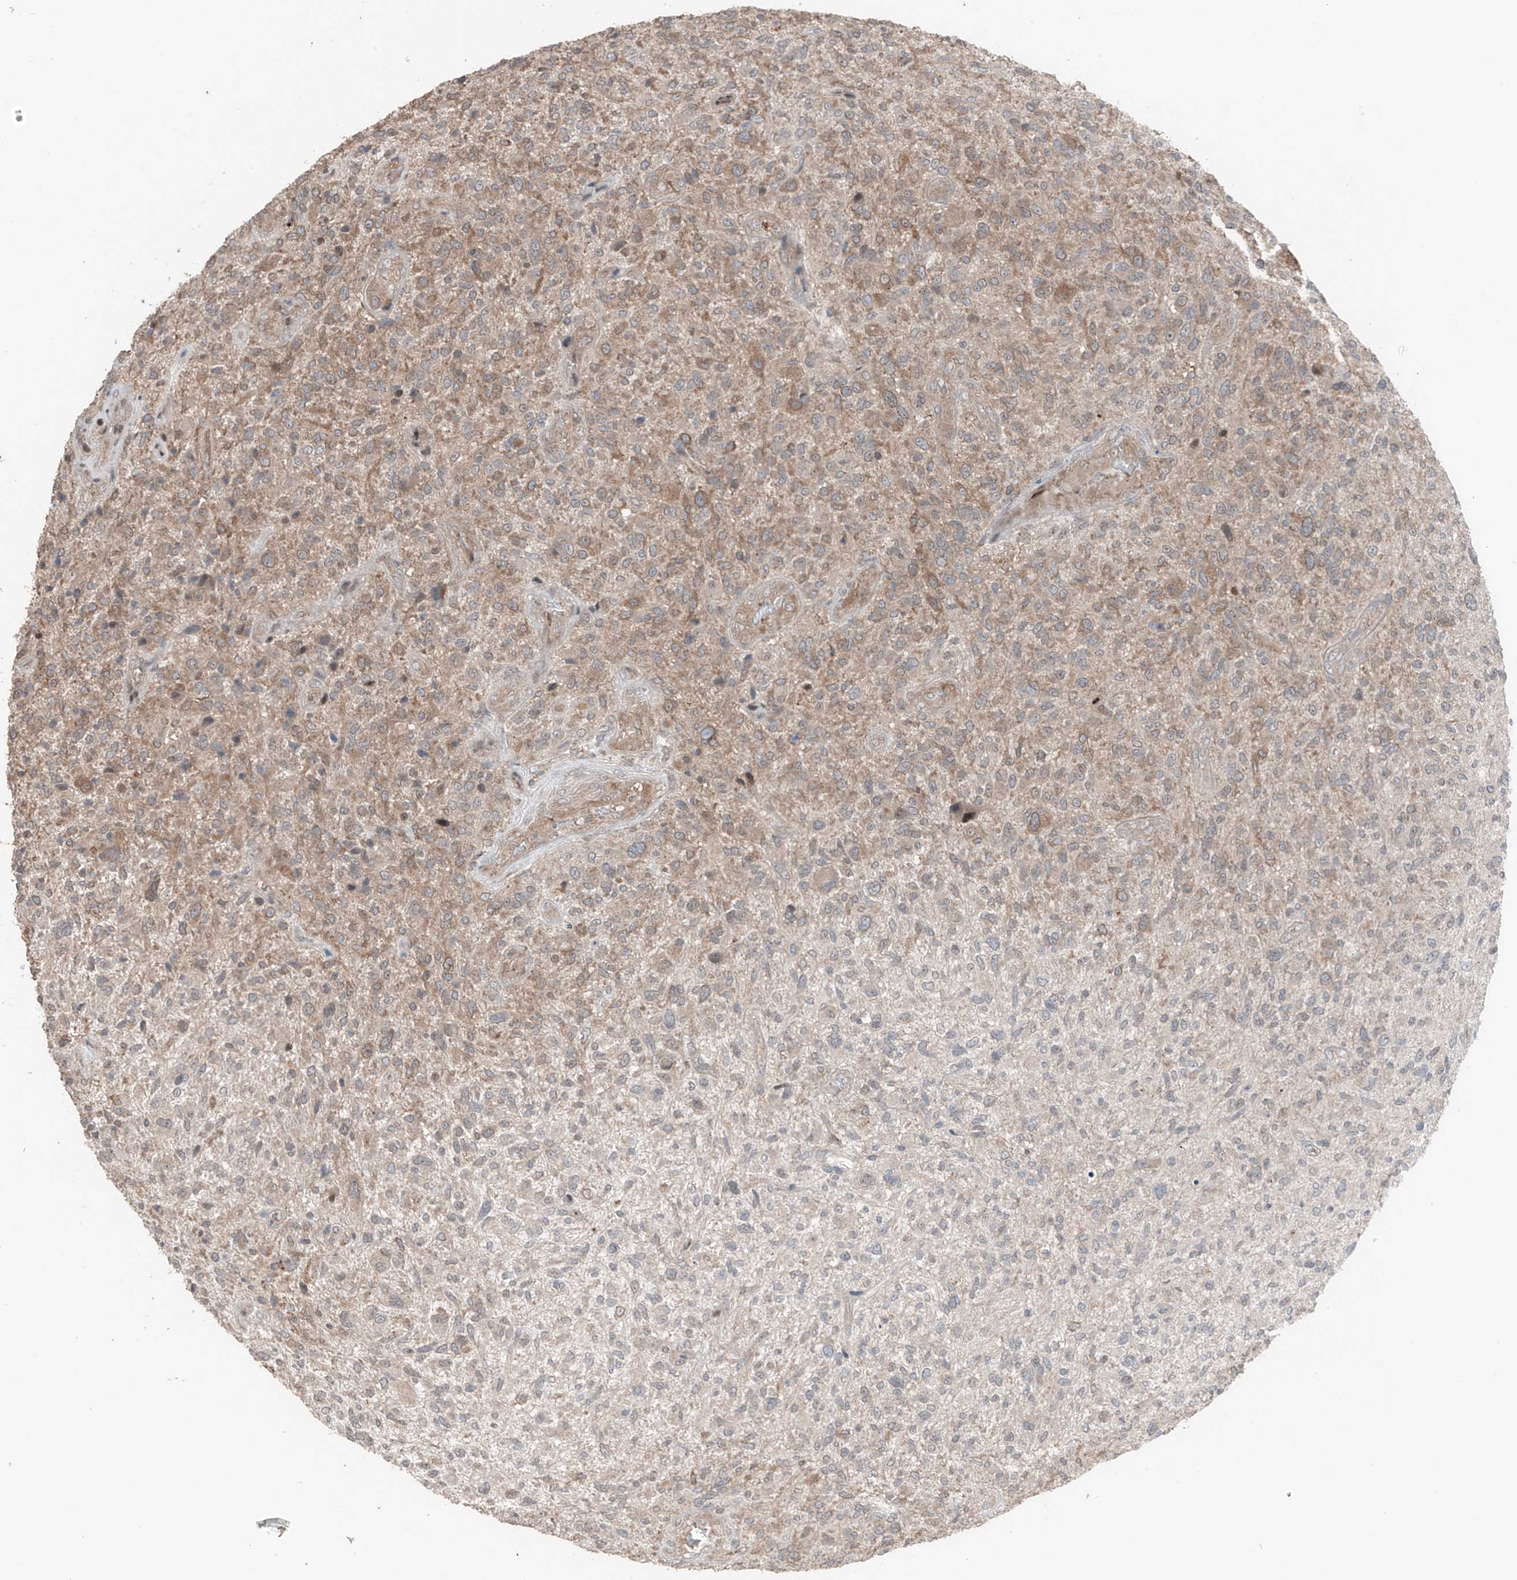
{"staining": {"intensity": "weak", "quantity": "25%-75%", "location": "cytoplasmic/membranous"}, "tissue": "glioma", "cell_type": "Tumor cells", "image_type": "cancer", "snomed": [{"axis": "morphology", "description": "Glioma, malignant, High grade"}, {"axis": "topography", "description": "Brain"}], "caption": "The photomicrograph demonstrates staining of glioma, revealing weak cytoplasmic/membranous protein staining (brown color) within tumor cells.", "gene": "TXNDC9", "patient": {"sex": "male", "age": 47}}